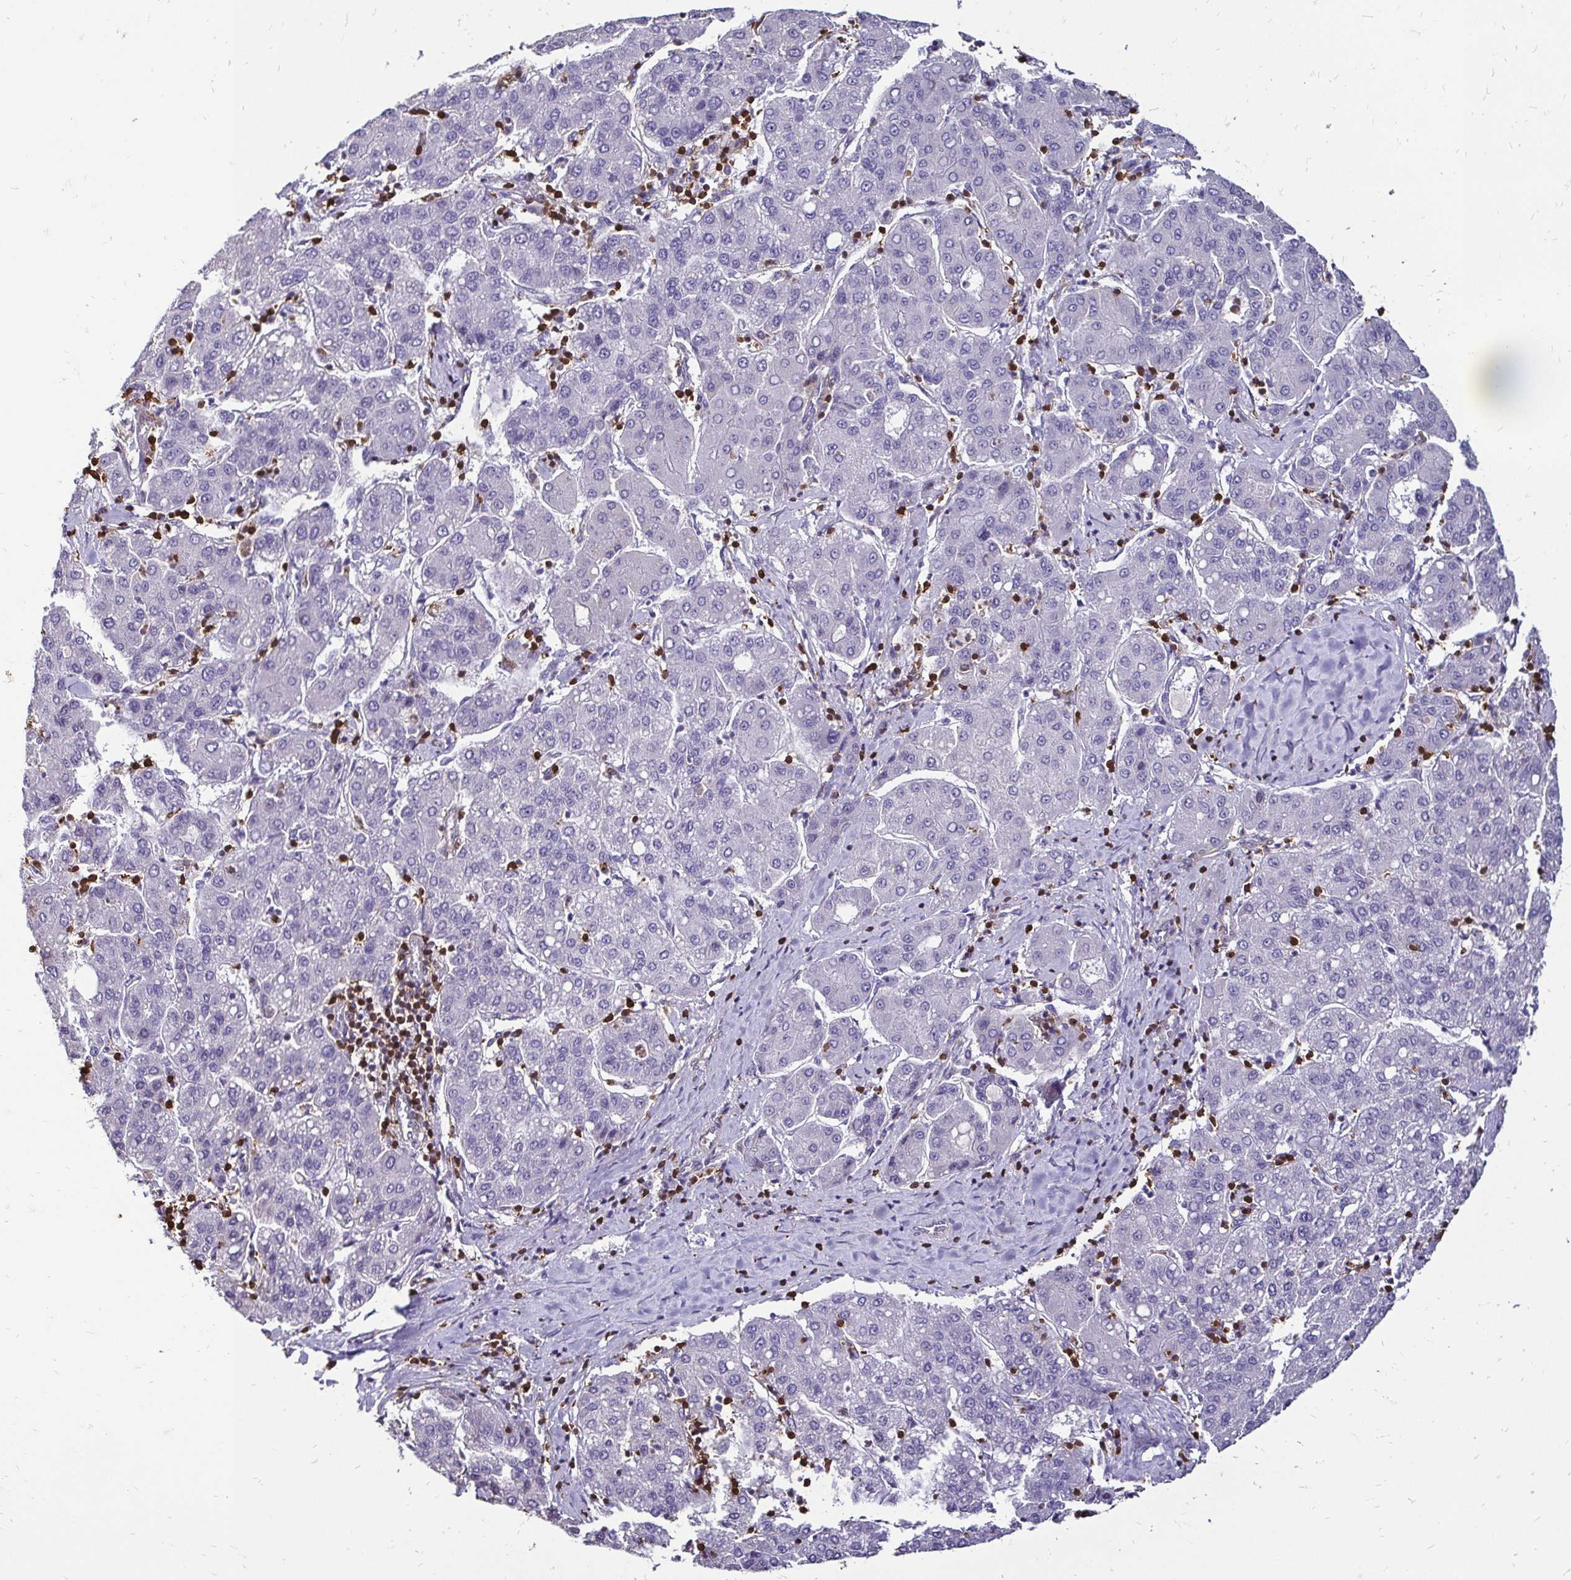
{"staining": {"intensity": "negative", "quantity": "none", "location": "none"}, "tissue": "liver cancer", "cell_type": "Tumor cells", "image_type": "cancer", "snomed": [{"axis": "morphology", "description": "Carcinoma, Hepatocellular, NOS"}, {"axis": "topography", "description": "Liver"}], "caption": "Histopathology image shows no protein staining in tumor cells of liver cancer tissue. (DAB (3,3'-diaminobenzidine) IHC with hematoxylin counter stain).", "gene": "ZFP1", "patient": {"sex": "male", "age": 65}}